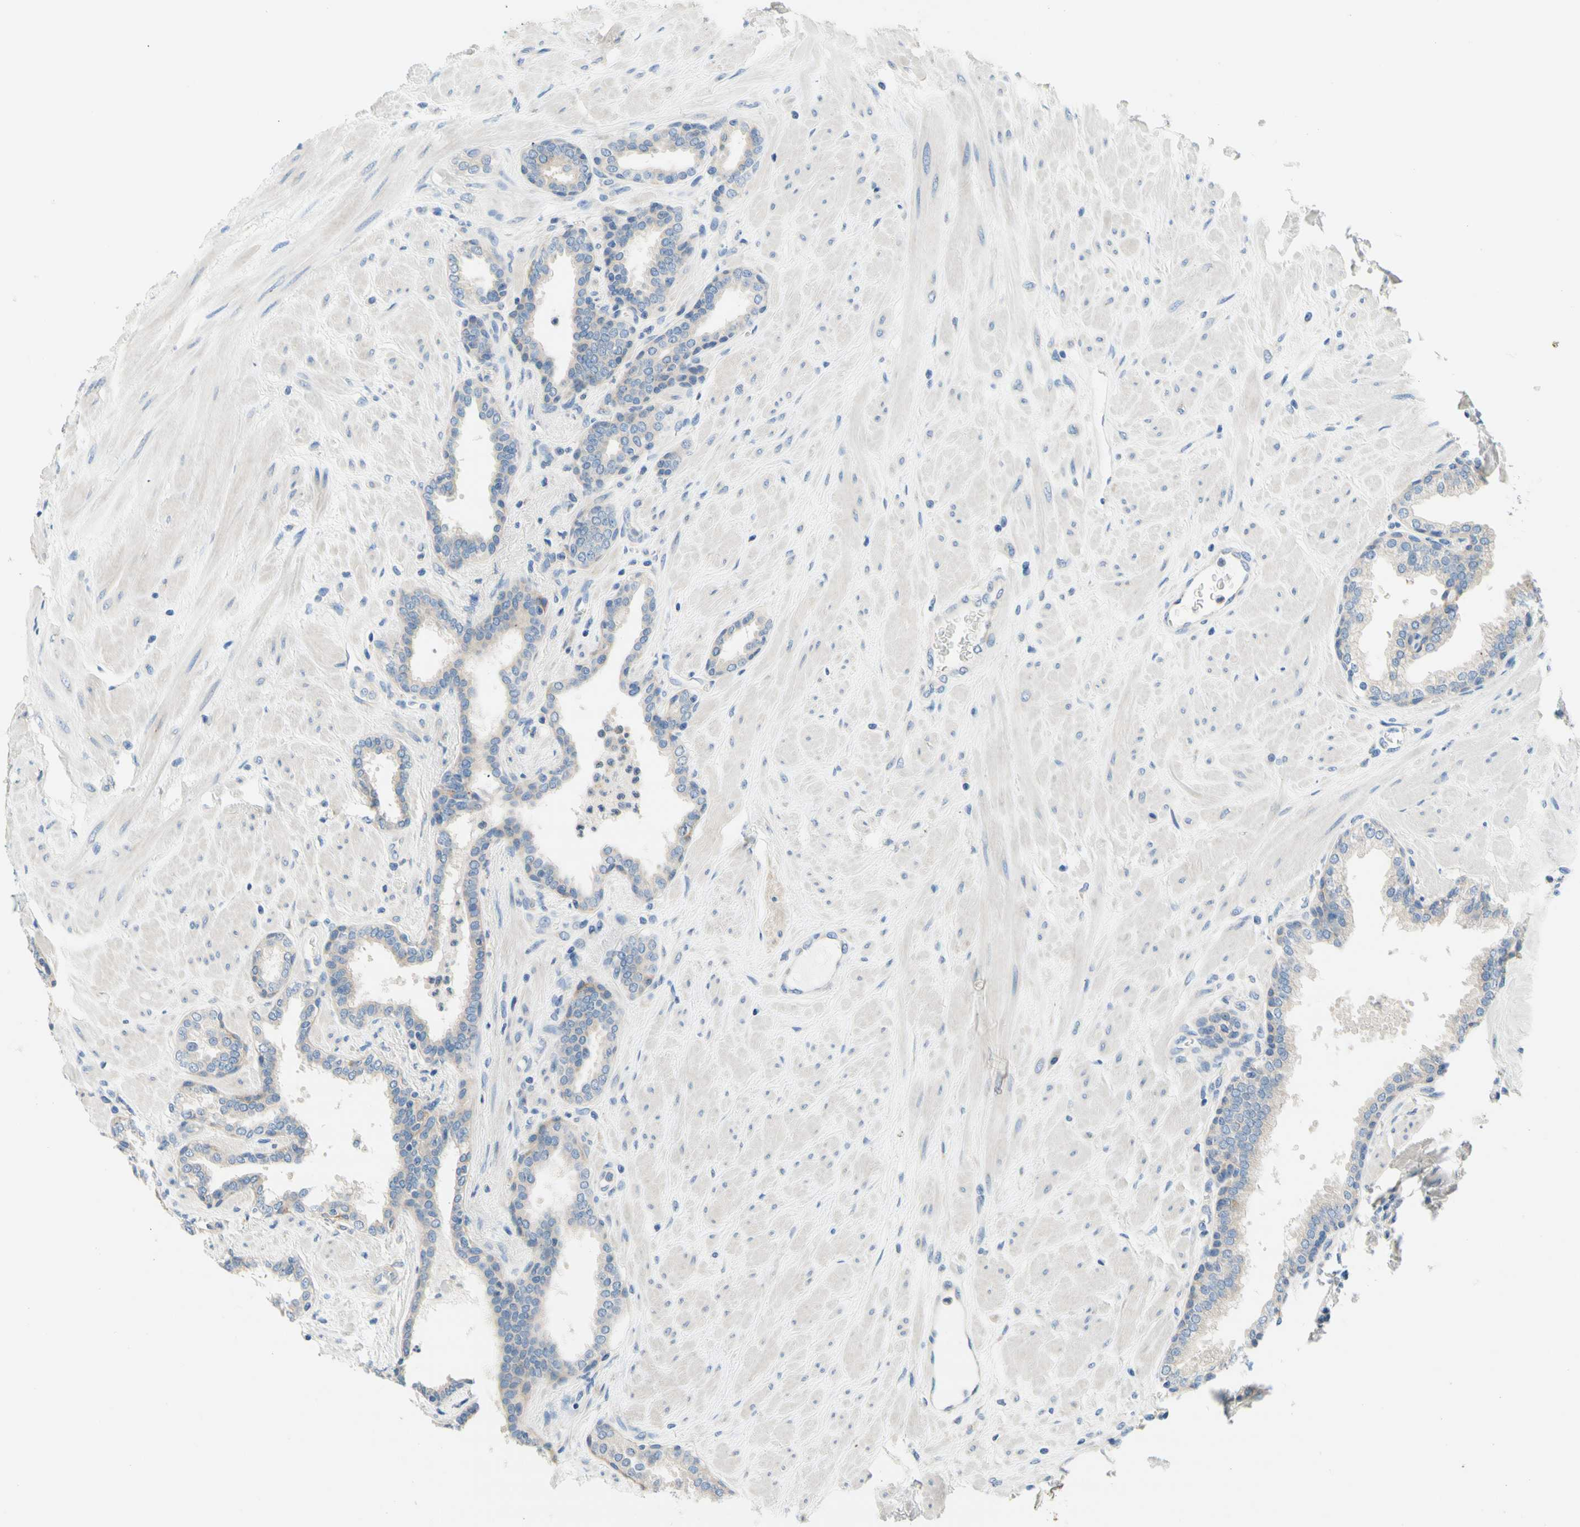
{"staining": {"intensity": "weak", "quantity": ">75%", "location": "cytoplasmic/membranous"}, "tissue": "prostate", "cell_type": "Glandular cells", "image_type": "normal", "snomed": [{"axis": "morphology", "description": "Normal tissue, NOS"}, {"axis": "topography", "description": "Prostate"}], "caption": "This photomicrograph shows immunohistochemistry staining of normal prostate, with low weak cytoplasmic/membranous positivity in approximately >75% of glandular cells.", "gene": "F3", "patient": {"sex": "male", "age": 51}}